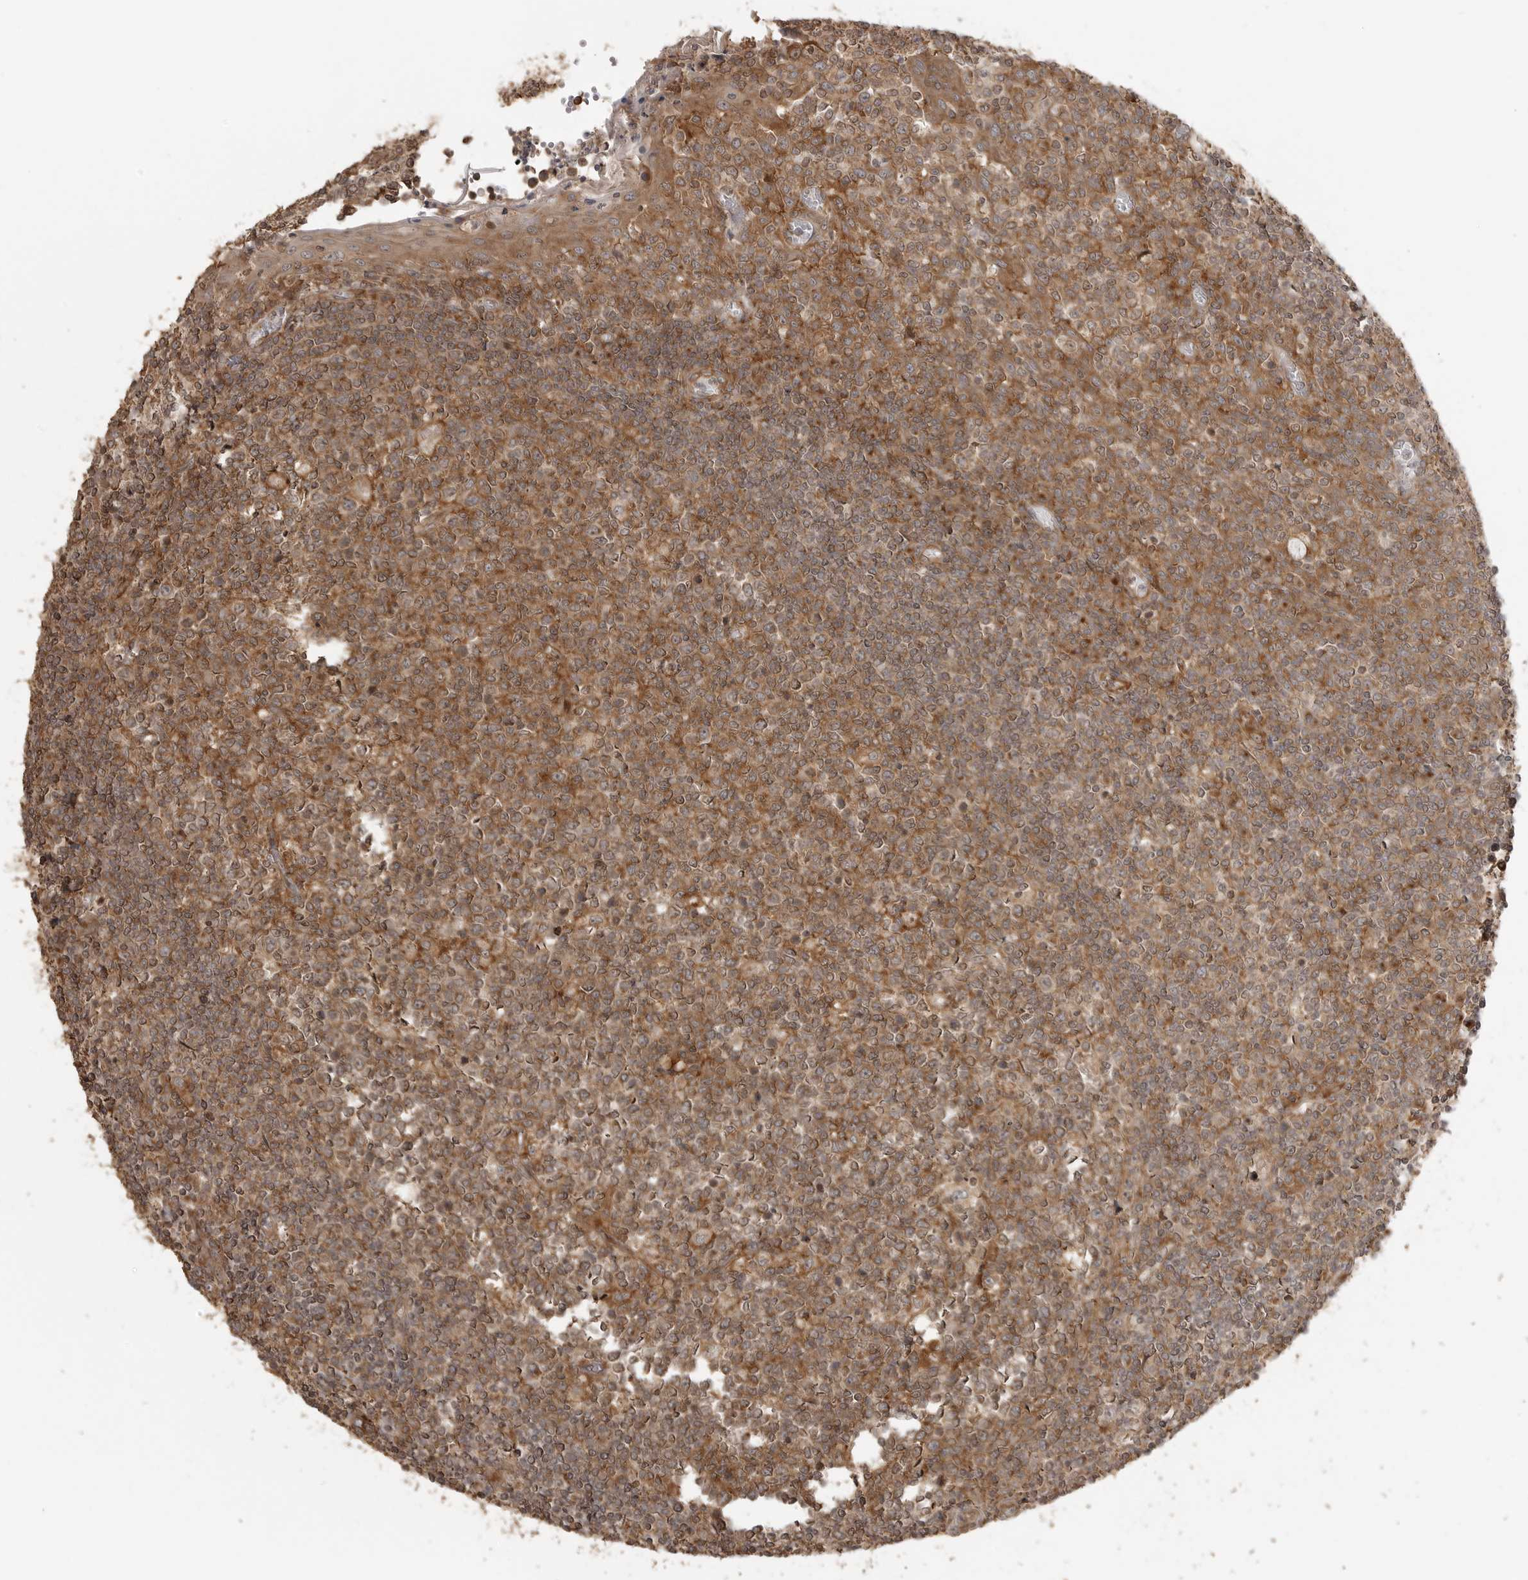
{"staining": {"intensity": "moderate", "quantity": ">75%", "location": "cytoplasmic/membranous"}, "tissue": "tonsil", "cell_type": "Germinal center cells", "image_type": "normal", "snomed": [{"axis": "morphology", "description": "Normal tissue, NOS"}, {"axis": "topography", "description": "Tonsil"}], "caption": "Protein analysis of normal tonsil exhibits moderate cytoplasmic/membranous positivity in about >75% of germinal center cells. The protein is shown in brown color, while the nuclei are stained blue.", "gene": "FAT3", "patient": {"sex": "female", "age": 19}}